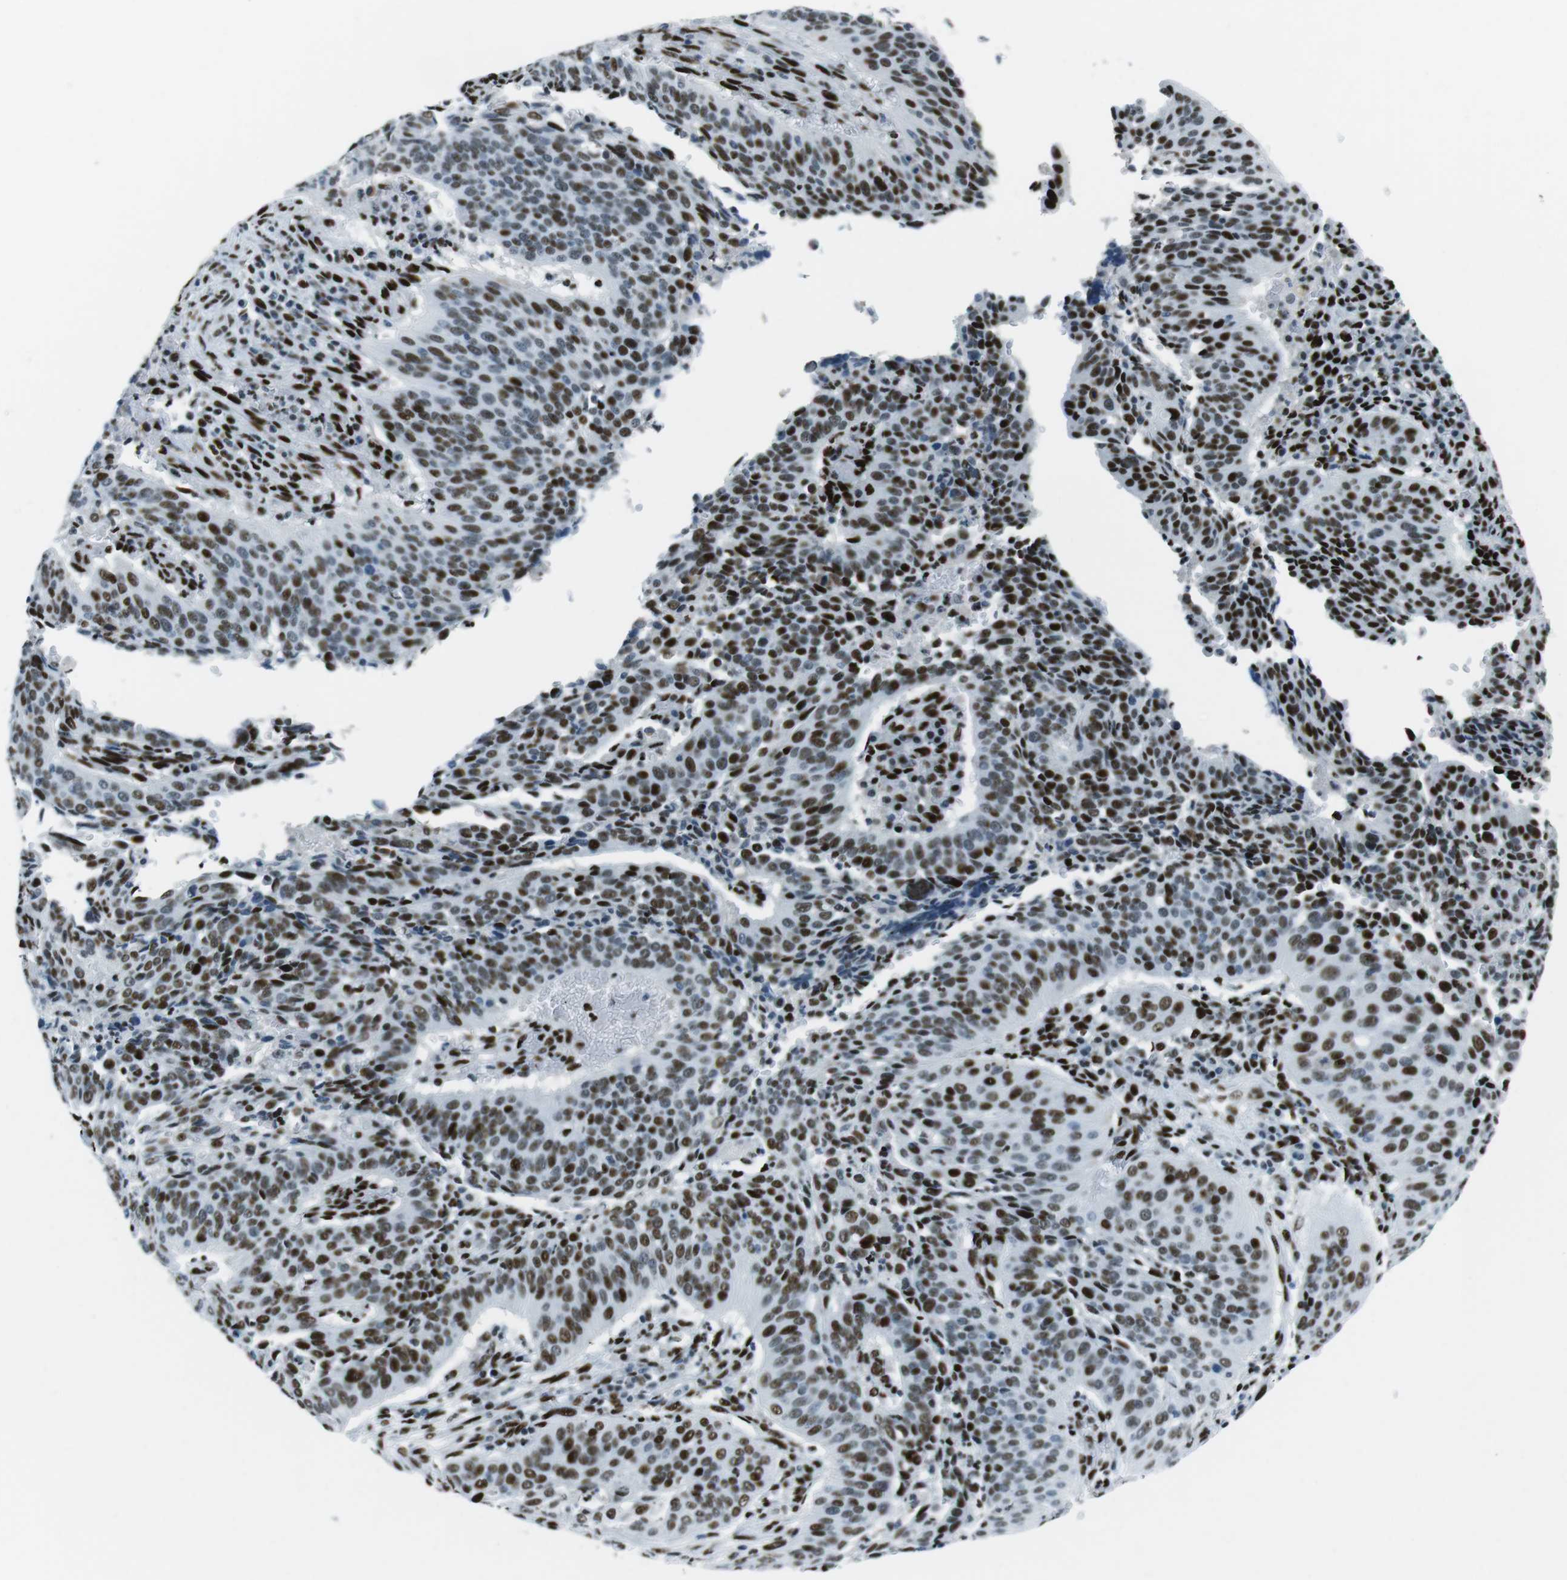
{"staining": {"intensity": "moderate", "quantity": "25%-75%", "location": "nuclear"}, "tissue": "cervical cancer", "cell_type": "Tumor cells", "image_type": "cancer", "snomed": [{"axis": "morphology", "description": "Normal tissue, NOS"}, {"axis": "morphology", "description": "Squamous cell carcinoma, NOS"}, {"axis": "topography", "description": "Cervix"}], "caption": "Squamous cell carcinoma (cervical) stained with DAB (3,3'-diaminobenzidine) immunohistochemistry exhibits medium levels of moderate nuclear positivity in about 25%-75% of tumor cells. (IHC, brightfield microscopy, high magnification).", "gene": "PML", "patient": {"sex": "female", "age": 39}}